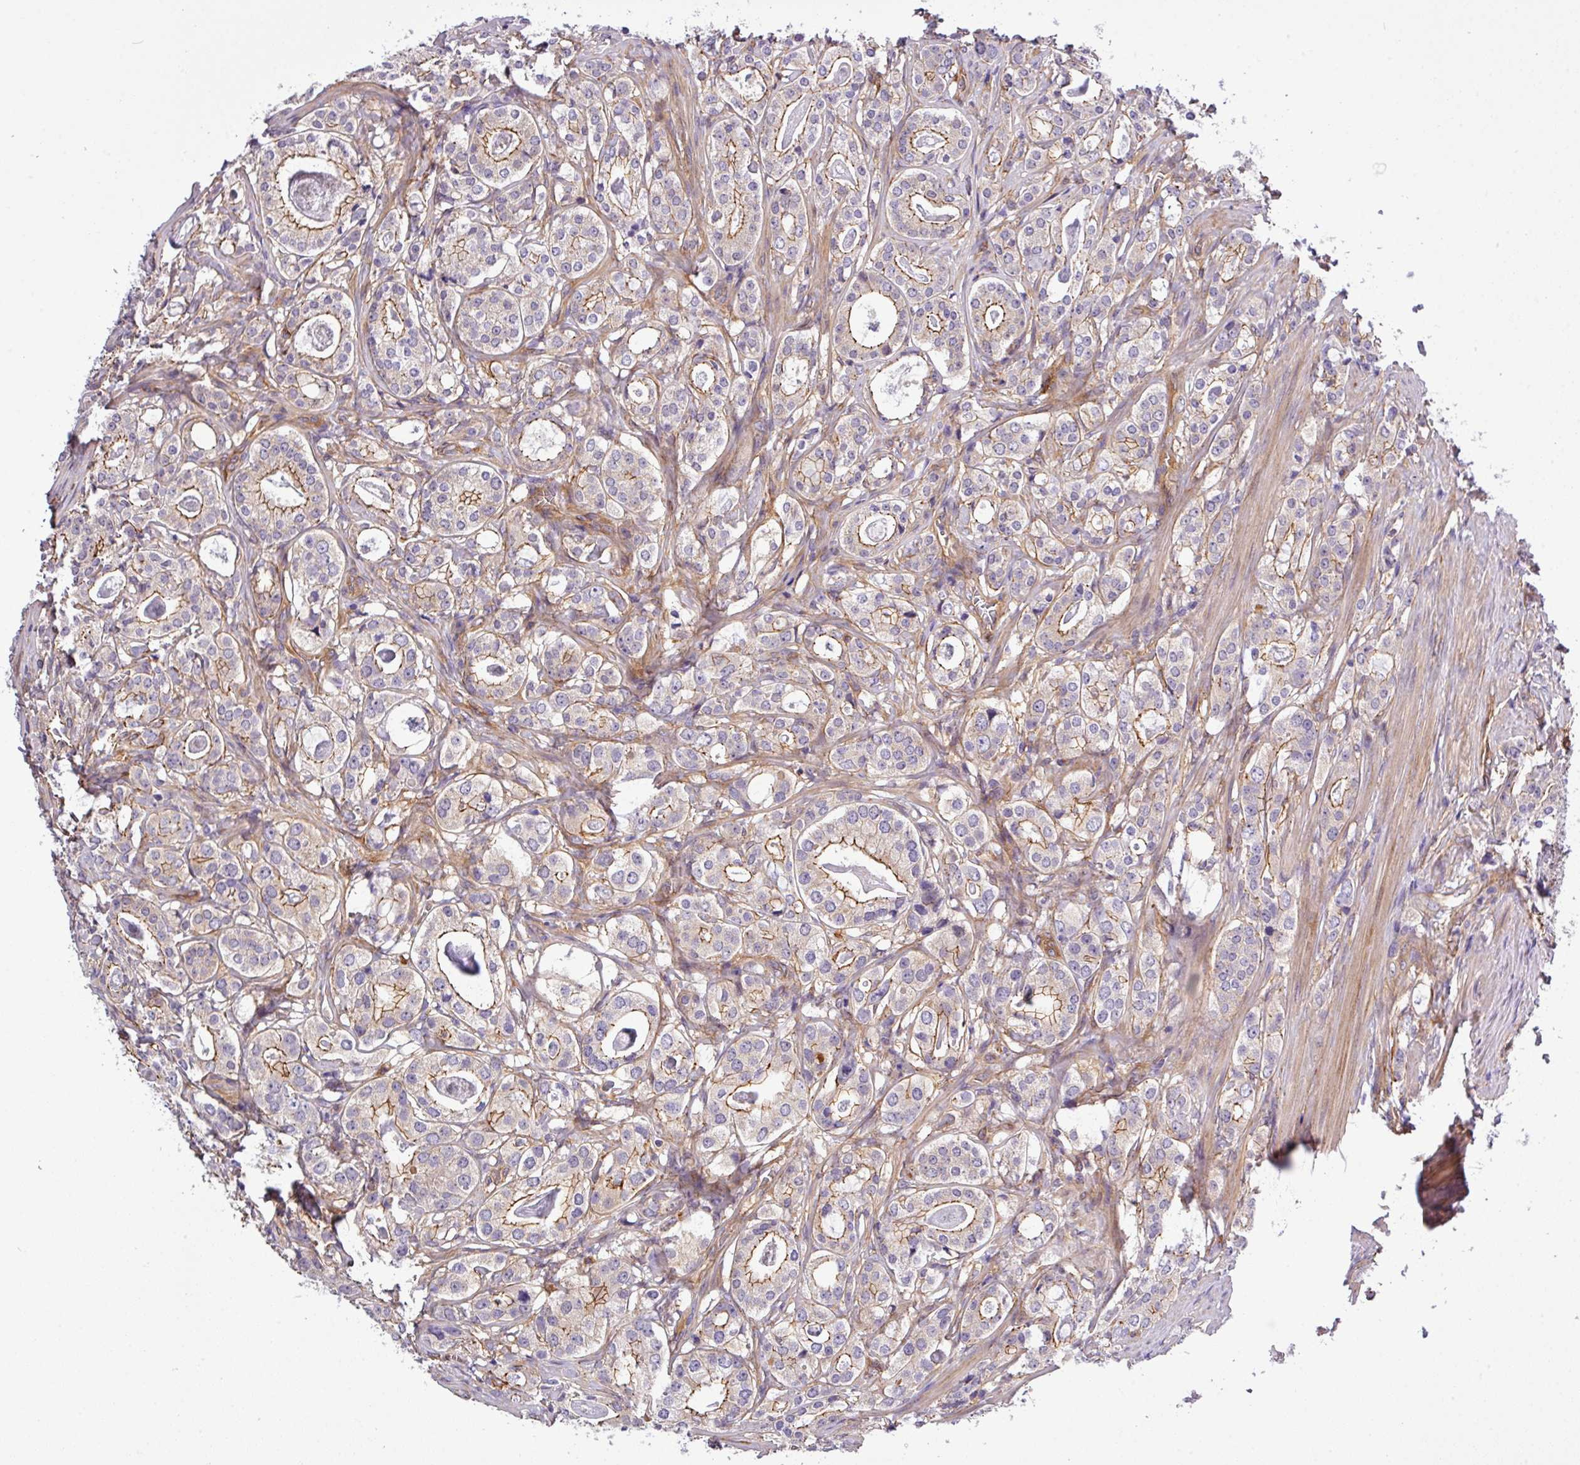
{"staining": {"intensity": "moderate", "quantity": "25%-75%", "location": "cytoplasmic/membranous"}, "tissue": "prostate cancer", "cell_type": "Tumor cells", "image_type": "cancer", "snomed": [{"axis": "morphology", "description": "Adenocarcinoma, High grade"}, {"axis": "topography", "description": "Prostate"}], "caption": "Immunohistochemistry (IHC) photomicrograph of neoplastic tissue: prostate cancer stained using immunohistochemistry demonstrates medium levels of moderate protein expression localized specifically in the cytoplasmic/membranous of tumor cells, appearing as a cytoplasmic/membranous brown color.", "gene": "PARD6A", "patient": {"sex": "male", "age": 63}}